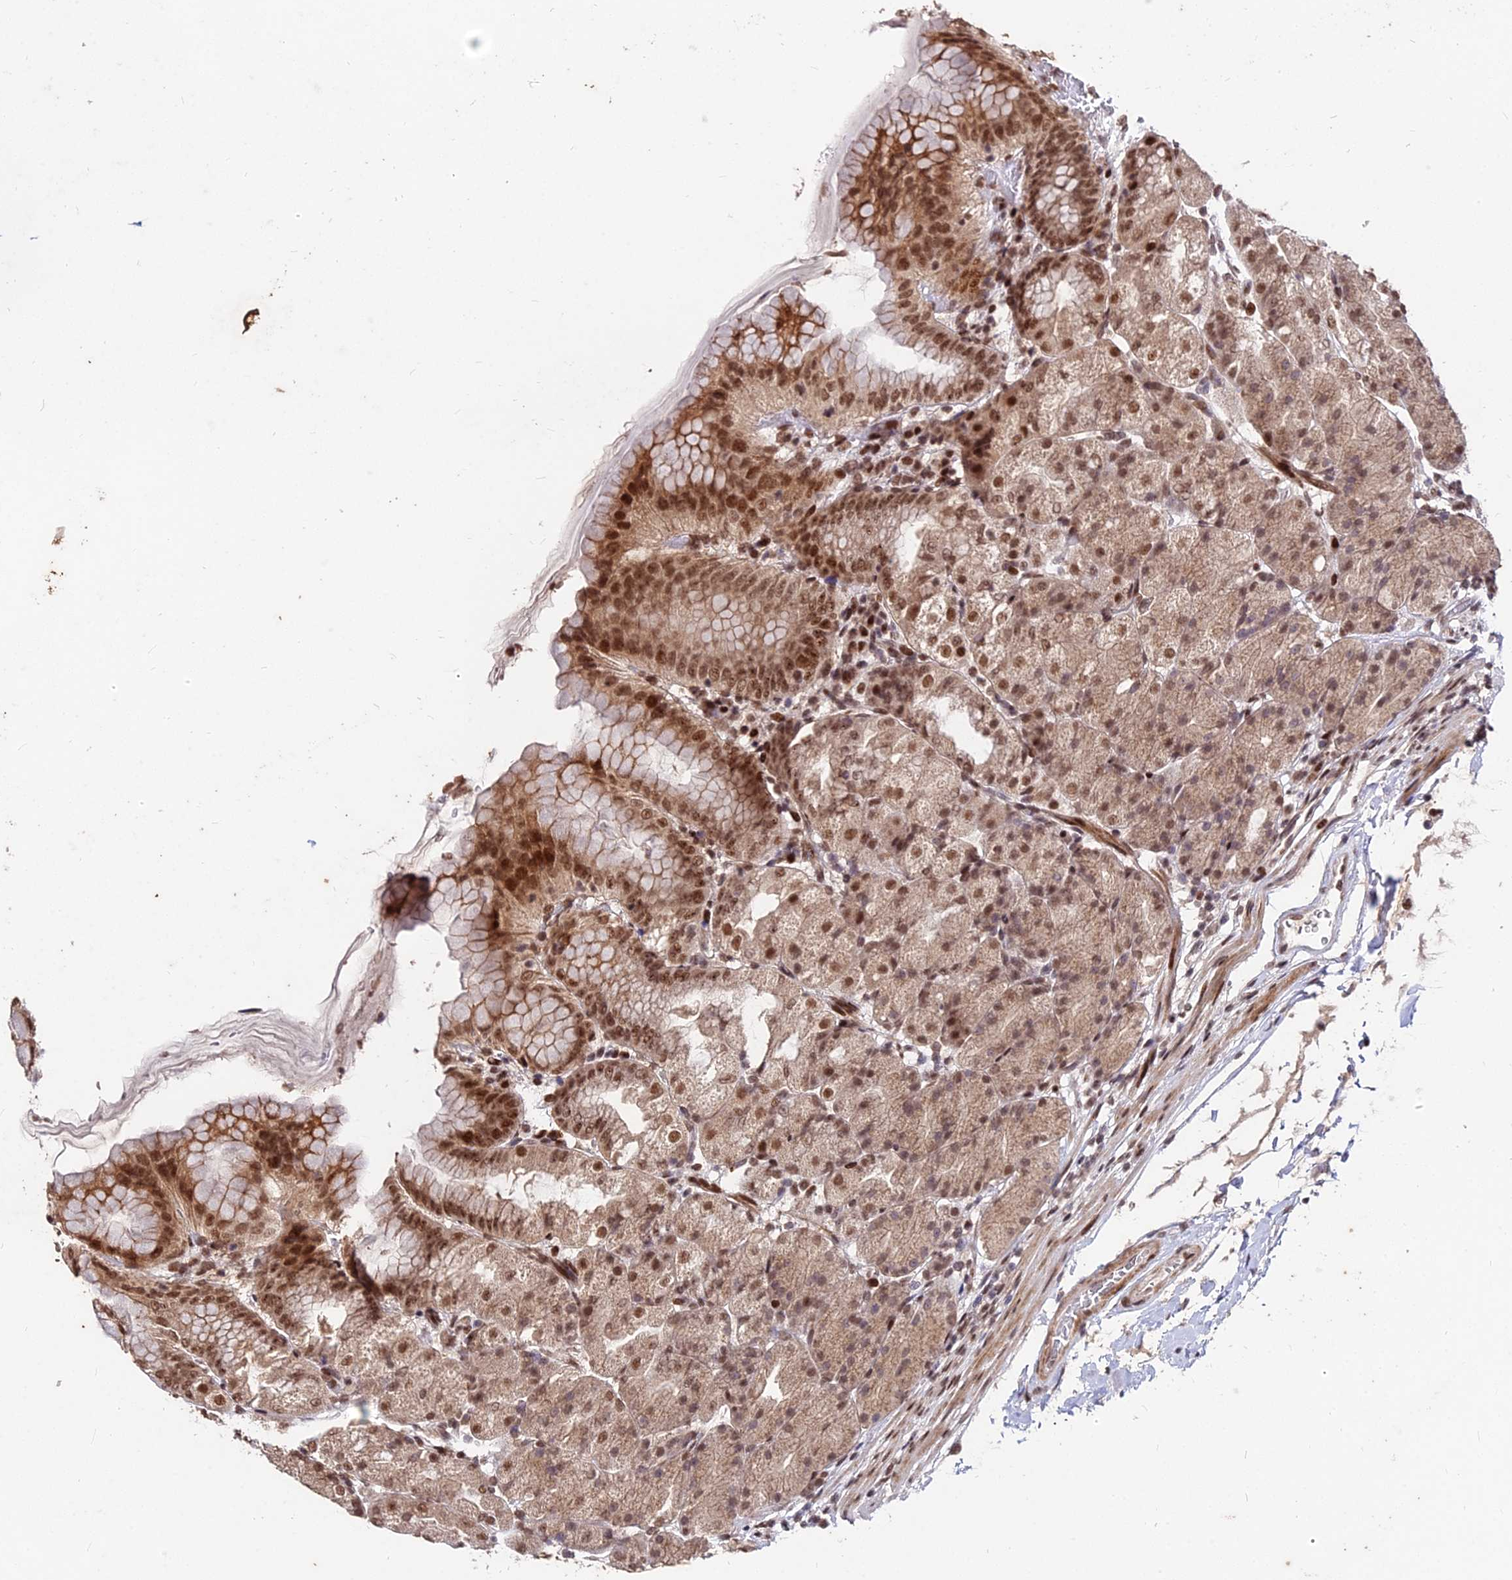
{"staining": {"intensity": "moderate", "quantity": ">75%", "location": "cytoplasmic/membranous,nuclear"}, "tissue": "stomach", "cell_type": "Glandular cells", "image_type": "normal", "snomed": [{"axis": "morphology", "description": "Normal tissue, NOS"}, {"axis": "topography", "description": "Stomach, upper"}, {"axis": "topography", "description": "Stomach, lower"}], "caption": "Immunohistochemistry image of unremarkable human stomach stained for a protein (brown), which exhibits medium levels of moderate cytoplasmic/membranous,nuclear expression in about >75% of glandular cells.", "gene": "ZBED4", "patient": {"sex": "male", "age": 62}}